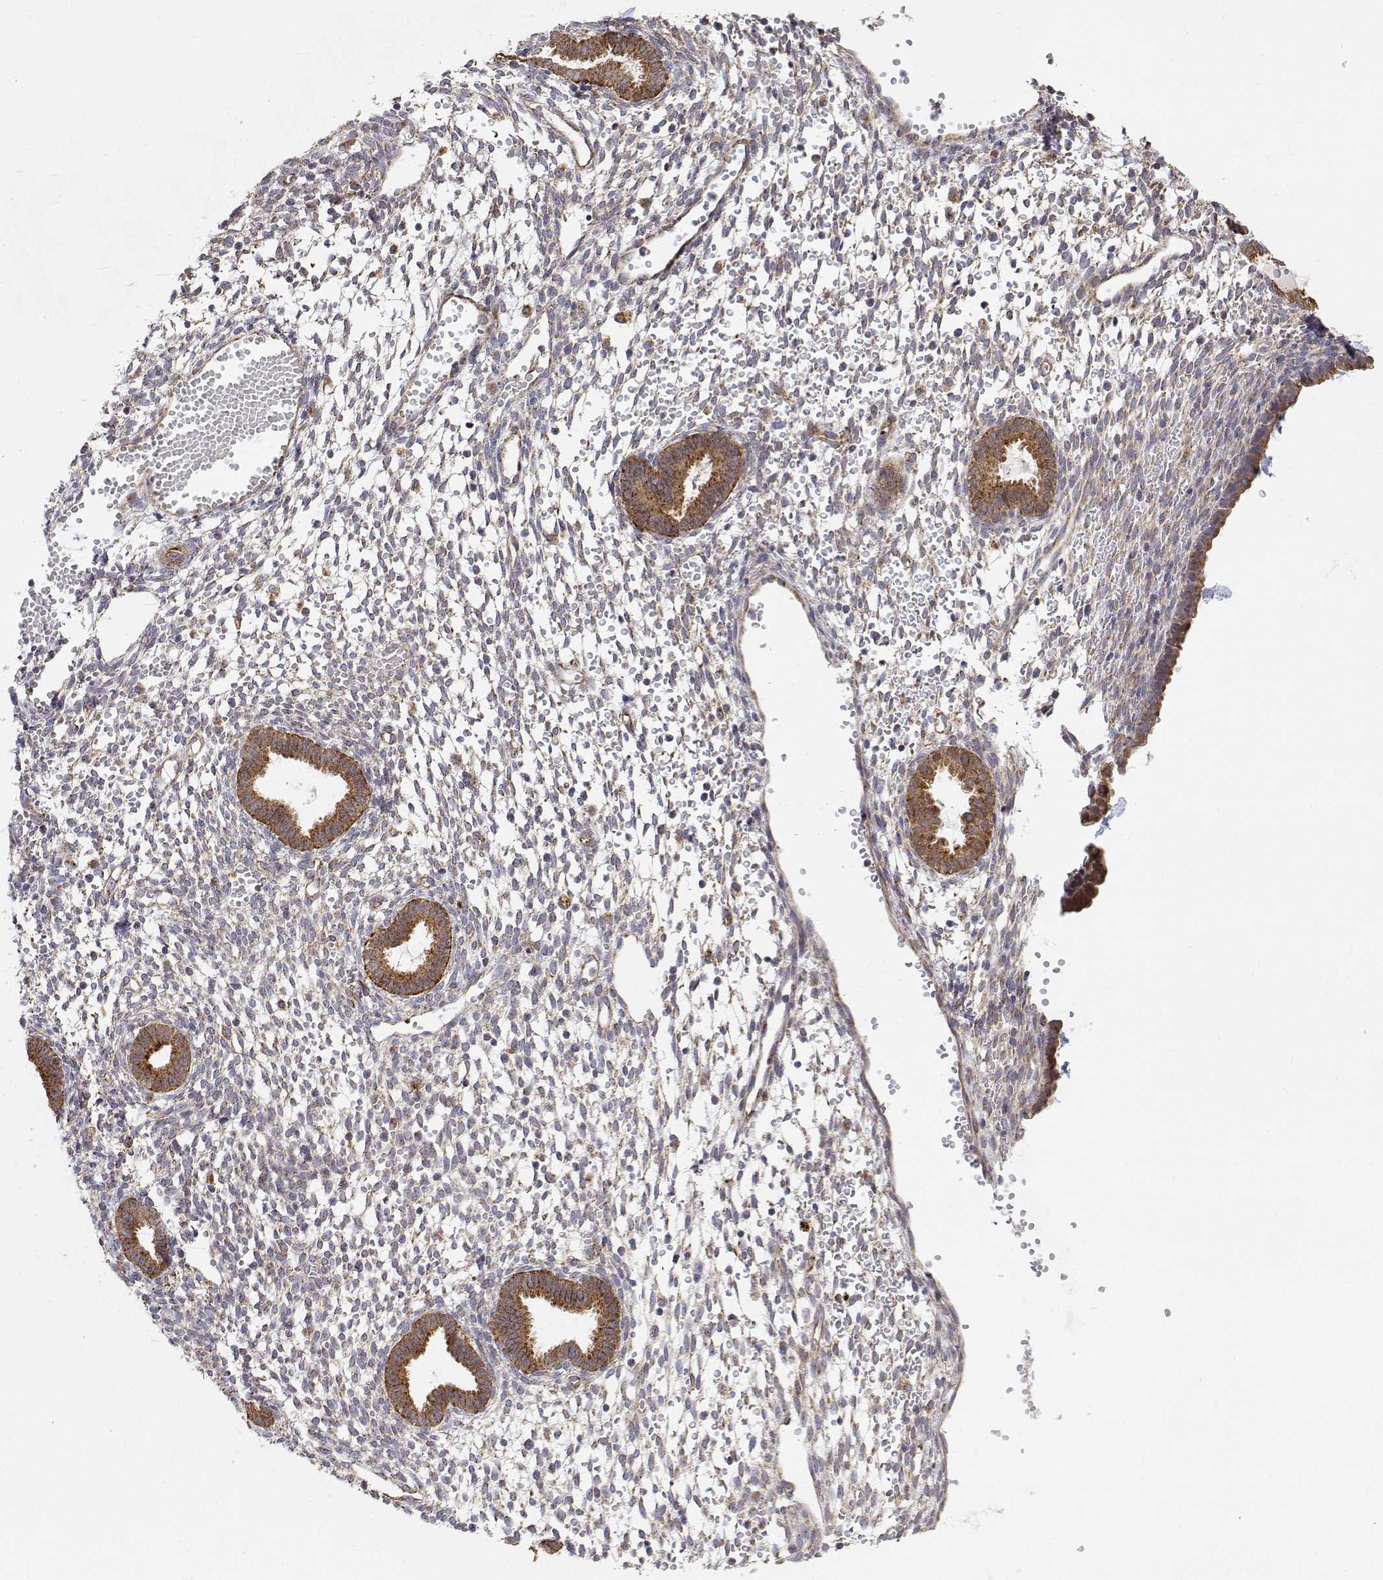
{"staining": {"intensity": "negative", "quantity": "none", "location": "none"}, "tissue": "endometrium", "cell_type": "Cells in endometrial stroma", "image_type": "normal", "snomed": [{"axis": "morphology", "description": "Normal tissue, NOS"}, {"axis": "topography", "description": "Endometrium"}], "caption": "Immunohistochemistry (IHC) micrograph of unremarkable endometrium: endometrium stained with DAB reveals no significant protein expression in cells in endometrial stroma. (DAB IHC visualized using brightfield microscopy, high magnification).", "gene": "SPICE1", "patient": {"sex": "female", "age": 36}}